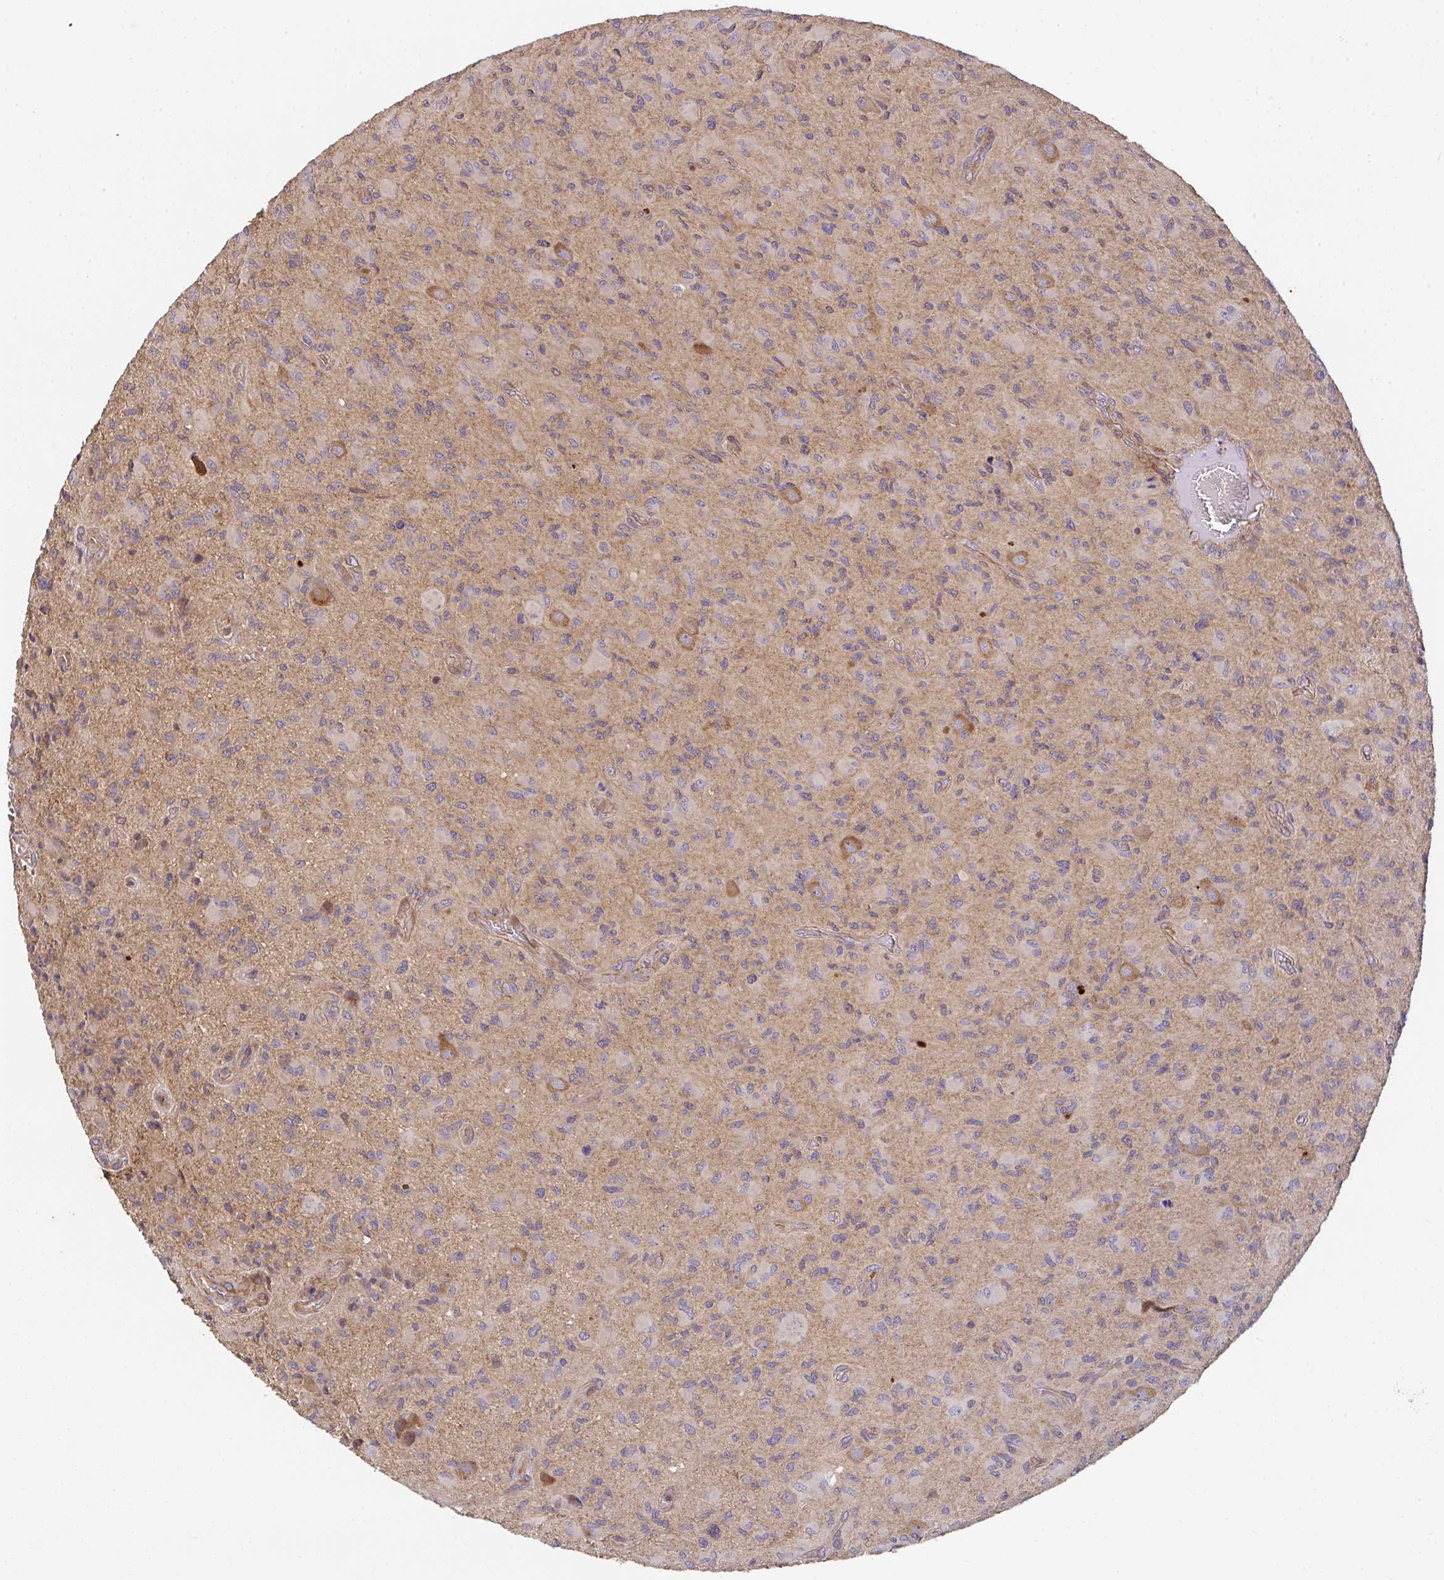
{"staining": {"intensity": "negative", "quantity": "none", "location": "none"}, "tissue": "glioma", "cell_type": "Tumor cells", "image_type": "cancer", "snomed": [{"axis": "morphology", "description": "Glioma, malignant, High grade"}, {"axis": "topography", "description": "Brain"}], "caption": "Histopathology image shows no significant protein positivity in tumor cells of glioma.", "gene": "TNMD", "patient": {"sex": "female", "age": 65}}